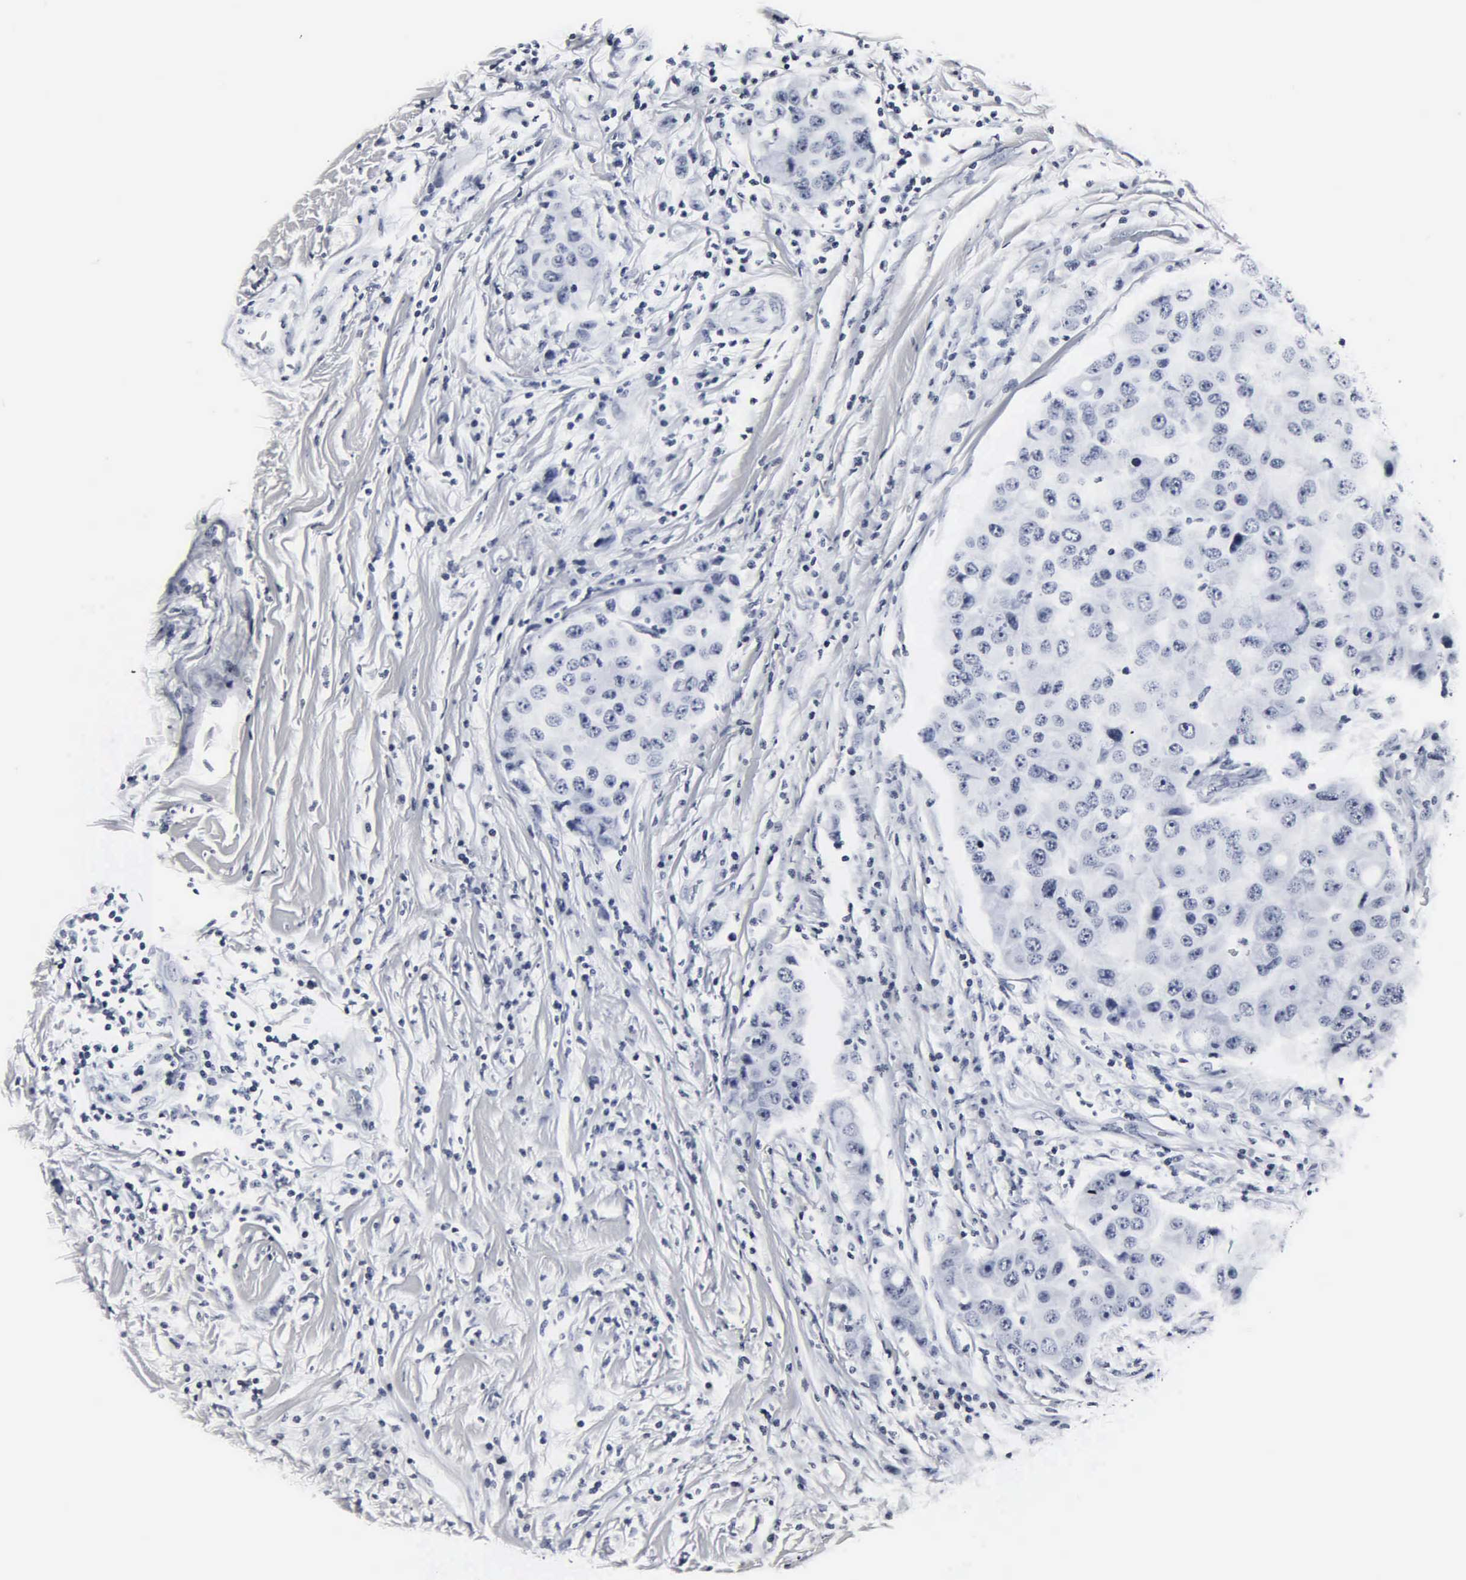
{"staining": {"intensity": "negative", "quantity": "none", "location": "none"}, "tissue": "breast cancer", "cell_type": "Tumor cells", "image_type": "cancer", "snomed": [{"axis": "morphology", "description": "Duct carcinoma"}, {"axis": "topography", "description": "Breast"}], "caption": "Immunohistochemistry of human breast cancer (infiltrating ductal carcinoma) demonstrates no staining in tumor cells.", "gene": "DGCR2", "patient": {"sex": "female", "age": 27}}